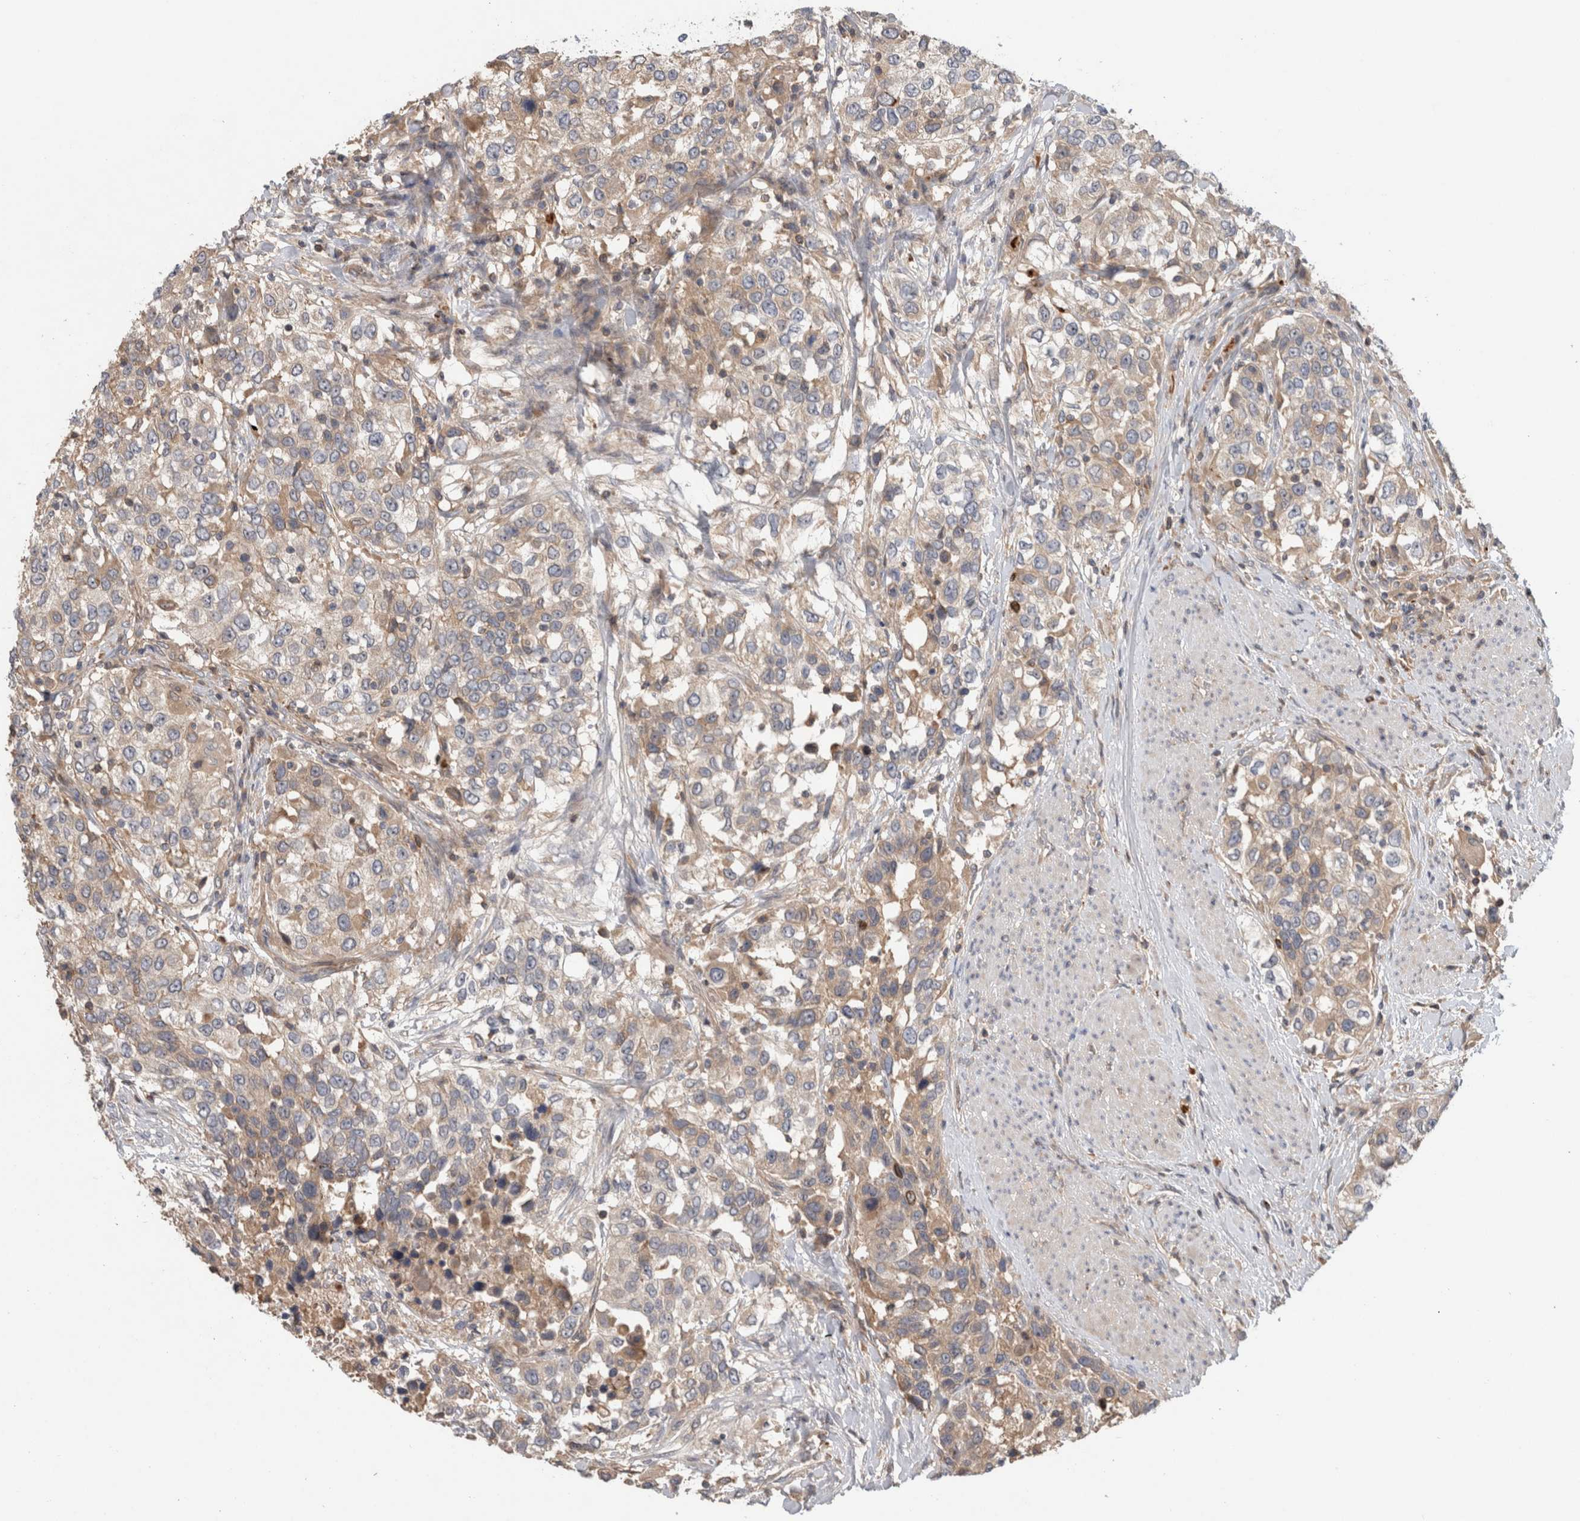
{"staining": {"intensity": "weak", "quantity": ">75%", "location": "cytoplasmic/membranous"}, "tissue": "urothelial cancer", "cell_type": "Tumor cells", "image_type": "cancer", "snomed": [{"axis": "morphology", "description": "Urothelial carcinoma, High grade"}, {"axis": "topography", "description": "Urinary bladder"}], "caption": "Immunohistochemistry image of neoplastic tissue: urothelial cancer stained using IHC shows low levels of weak protein expression localized specifically in the cytoplasmic/membranous of tumor cells, appearing as a cytoplasmic/membranous brown color.", "gene": "TARBP1", "patient": {"sex": "female", "age": 80}}